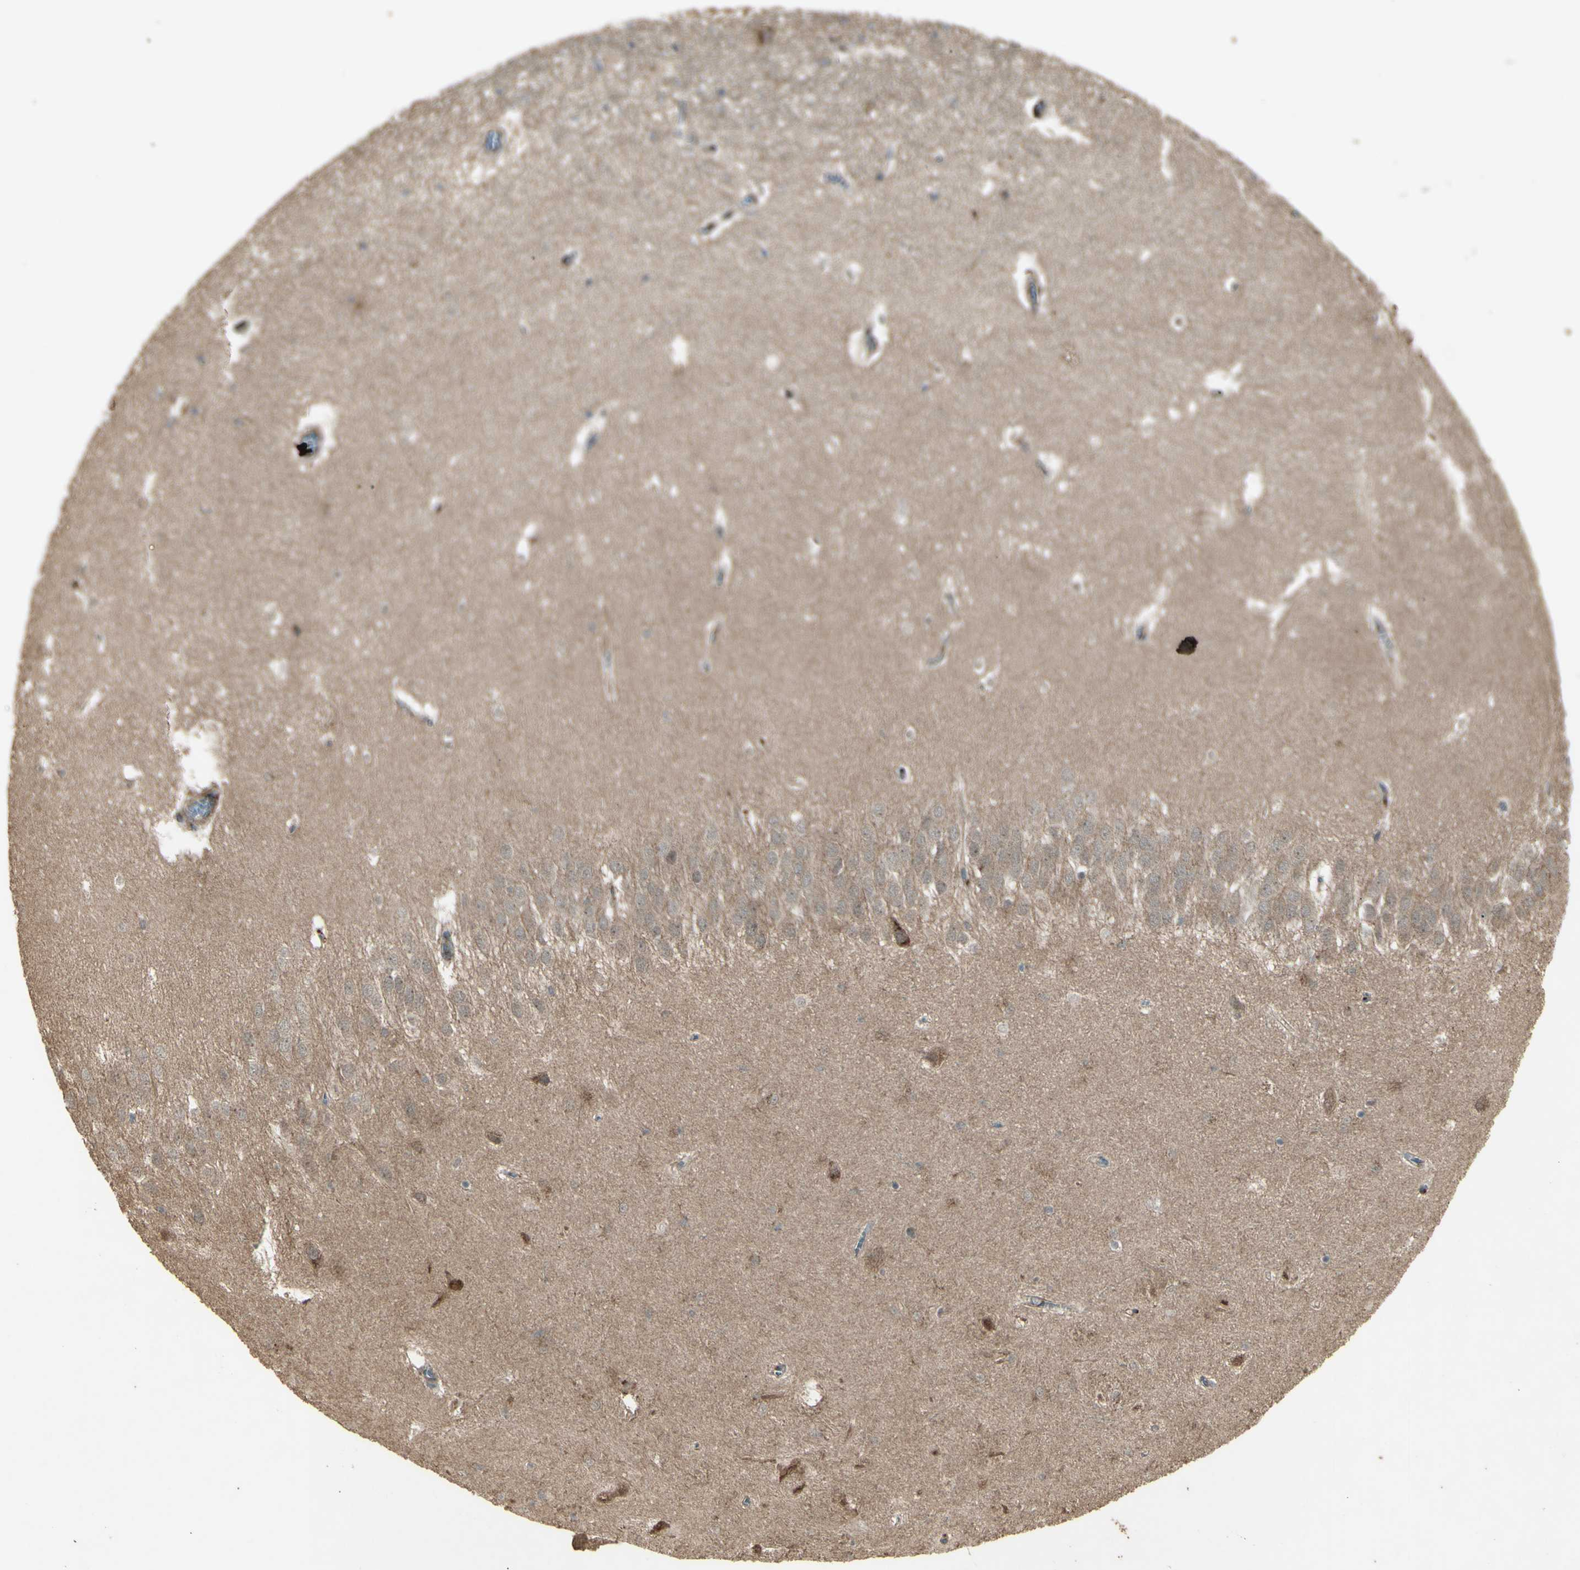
{"staining": {"intensity": "weak", "quantity": "25%-75%", "location": "cytoplasmic/membranous"}, "tissue": "hippocampus", "cell_type": "Glial cells", "image_type": "normal", "snomed": [{"axis": "morphology", "description": "Normal tissue, NOS"}, {"axis": "topography", "description": "Hippocampus"}], "caption": "A photomicrograph of hippocampus stained for a protein reveals weak cytoplasmic/membranous brown staining in glial cells.", "gene": "AP1G1", "patient": {"sex": "male", "age": 45}}